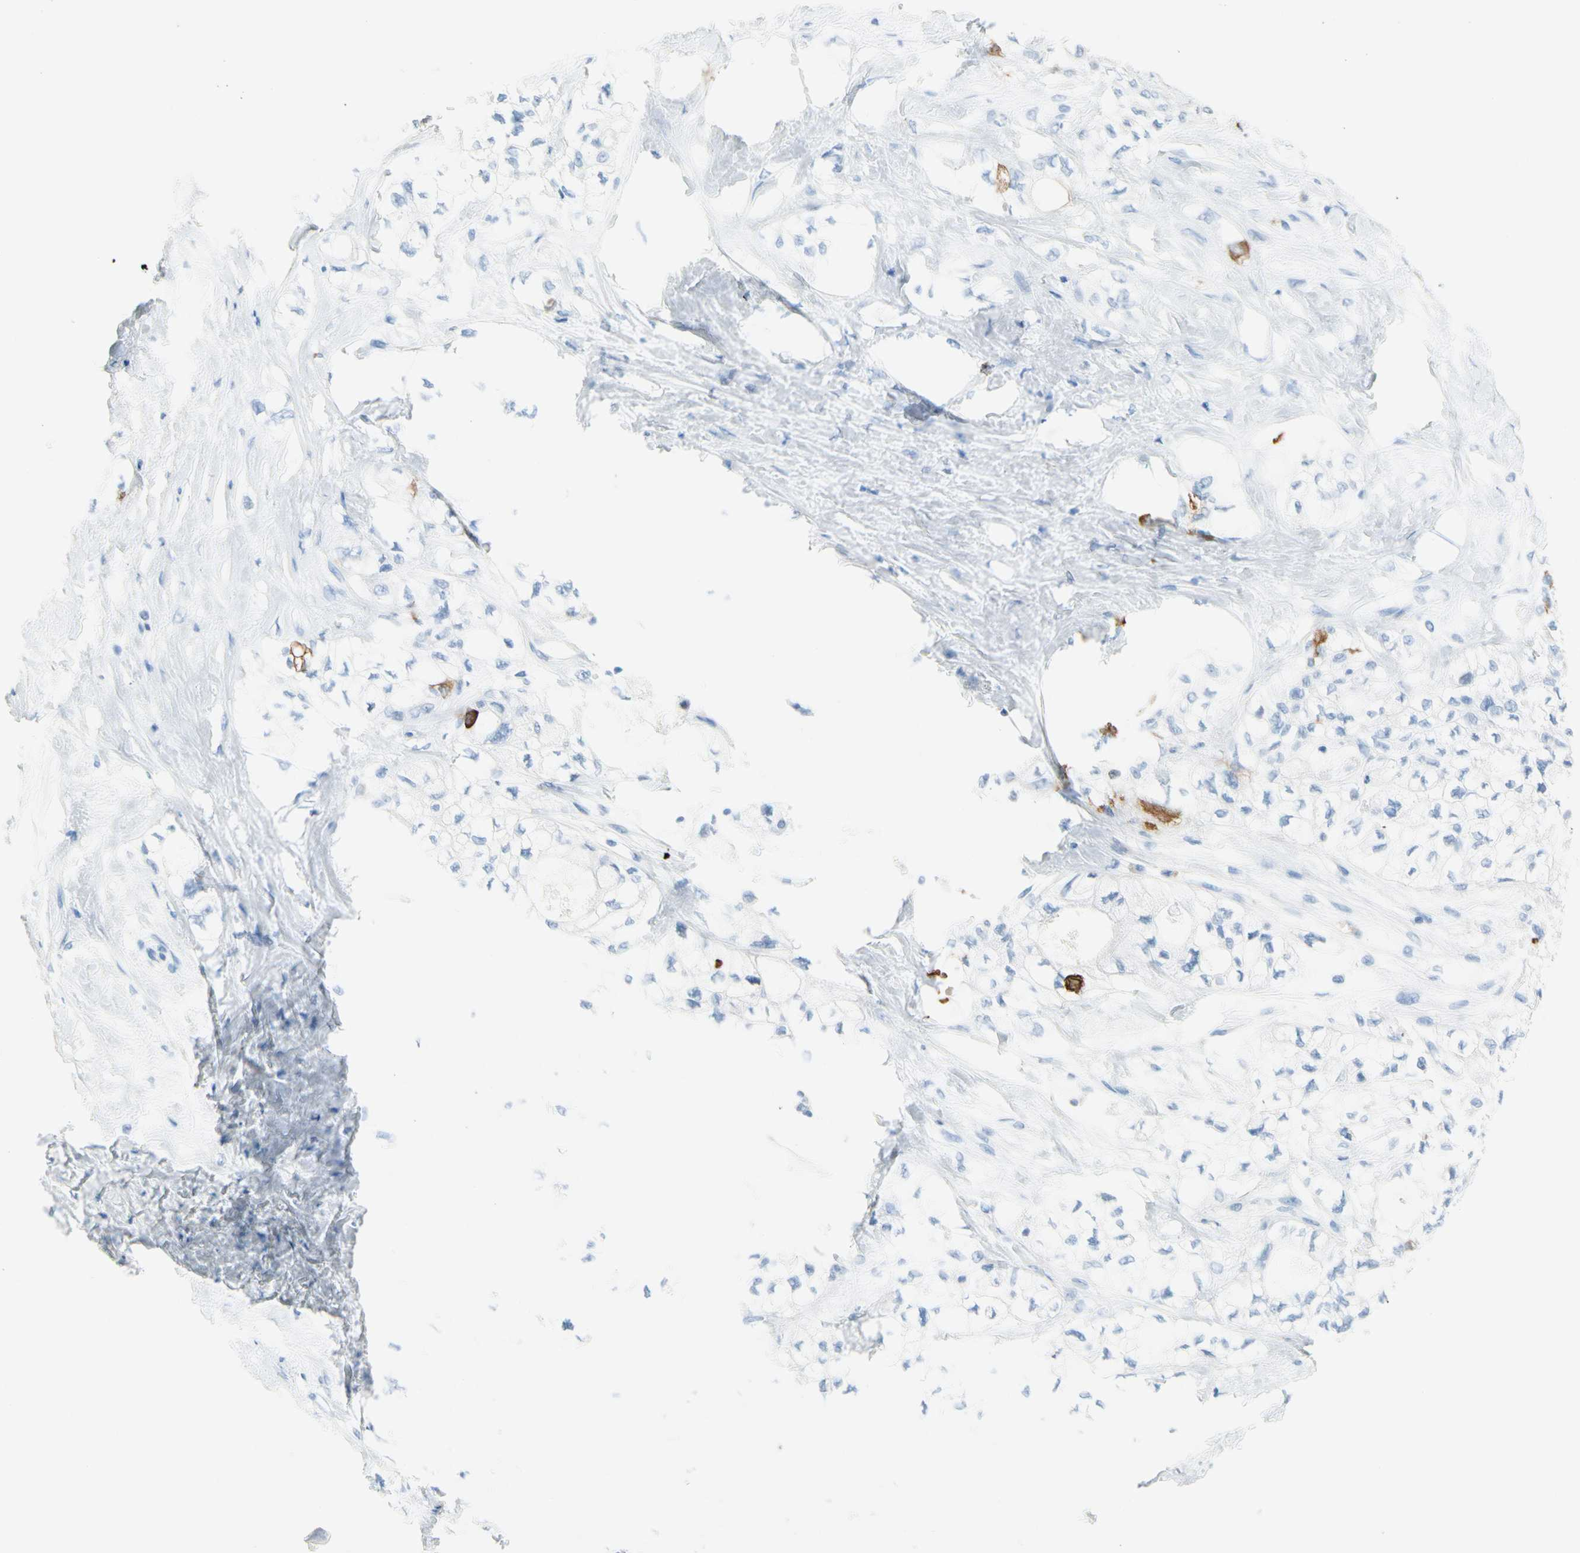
{"staining": {"intensity": "negative", "quantity": "none", "location": "none"}, "tissue": "pancreatic cancer", "cell_type": "Tumor cells", "image_type": "cancer", "snomed": [{"axis": "morphology", "description": "Adenocarcinoma, NOS"}, {"axis": "topography", "description": "Pancreas"}], "caption": "This is an IHC histopathology image of adenocarcinoma (pancreatic). There is no staining in tumor cells.", "gene": "TACC3", "patient": {"sex": "male", "age": 70}}